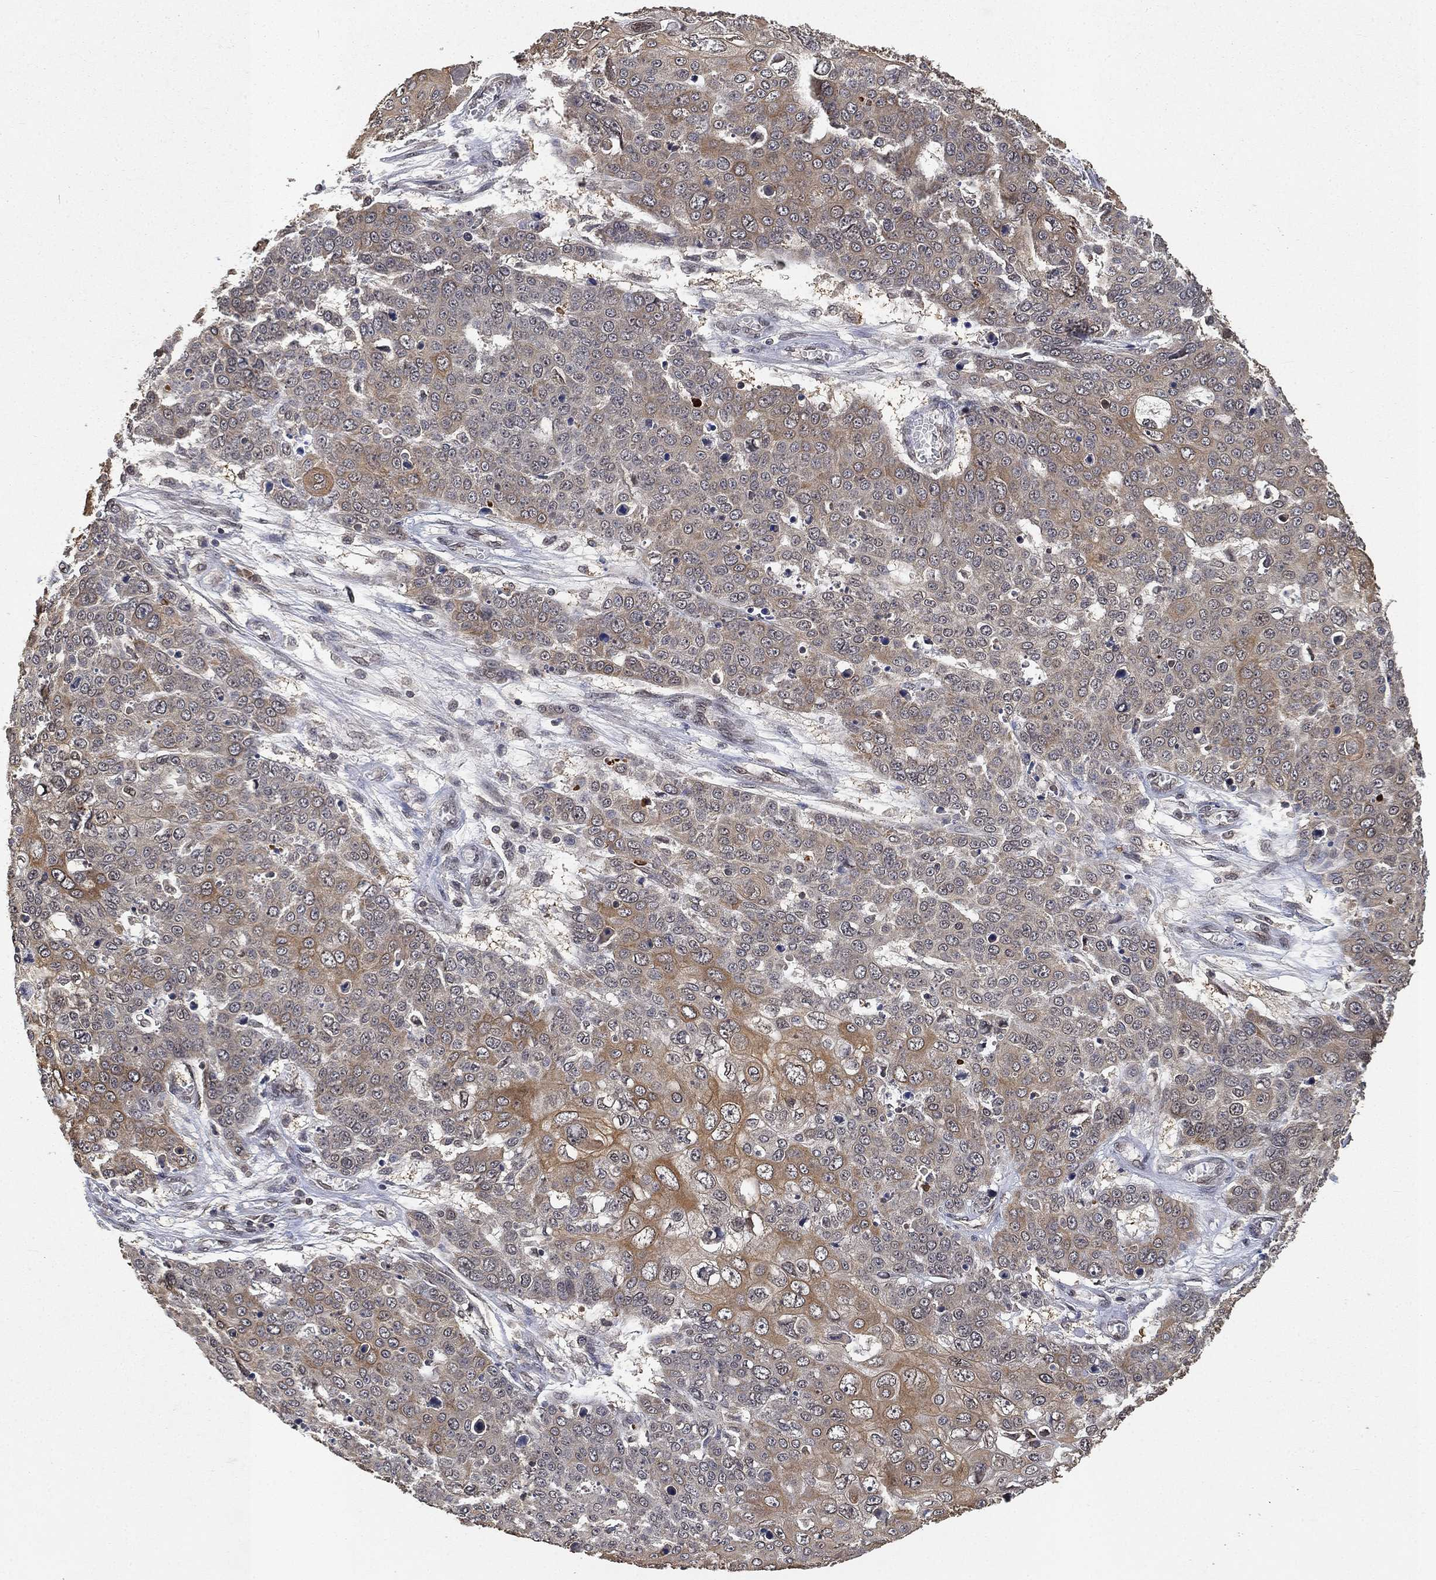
{"staining": {"intensity": "moderate", "quantity": "25%-75%", "location": "cytoplasmic/membranous"}, "tissue": "skin cancer", "cell_type": "Tumor cells", "image_type": "cancer", "snomed": [{"axis": "morphology", "description": "Squamous cell carcinoma, NOS"}, {"axis": "topography", "description": "Skin"}], "caption": "High-power microscopy captured an immunohistochemistry image of skin squamous cell carcinoma, revealing moderate cytoplasmic/membranous expression in approximately 25%-75% of tumor cells.", "gene": "UBA5", "patient": {"sex": "male", "age": 71}}